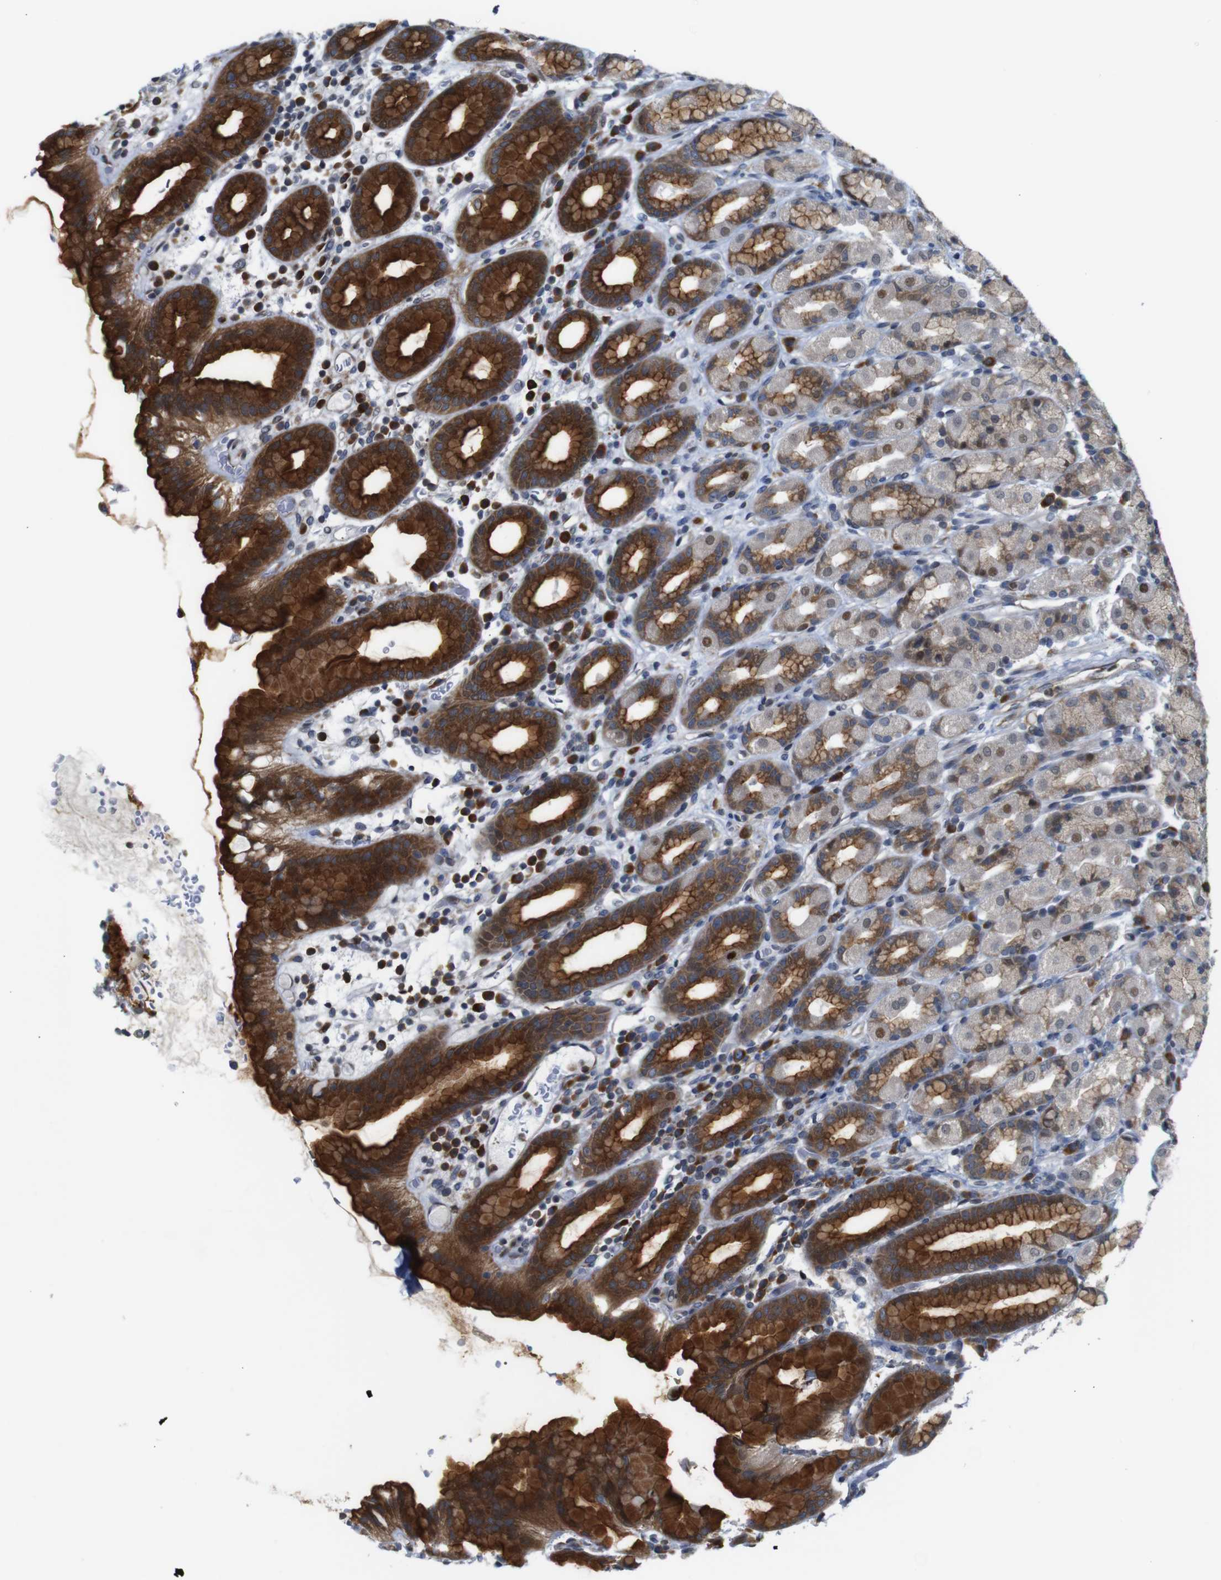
{"staining": {"intensity": "strong", "quantity": "25%-75%", "location": "cytoplasmic/membranous"}, "tissue": "stomach", "cell_type": "Glandular cells", "image_type": "normal", "snomed": [{"axis": "morphology", "description": "Normal tissue, NOS"}, {"axis": "topography", "description": "Stomach, upper"}], "caption": "This image exhibits immunohistochemistry (IHC) staining of normal human stomach, with high strong cytoplasmic/membranous positivity in approximately 25%-75% of glandular cells.", "gene": "PTPN1", "patient": {"sex": "male", "age": 68}}